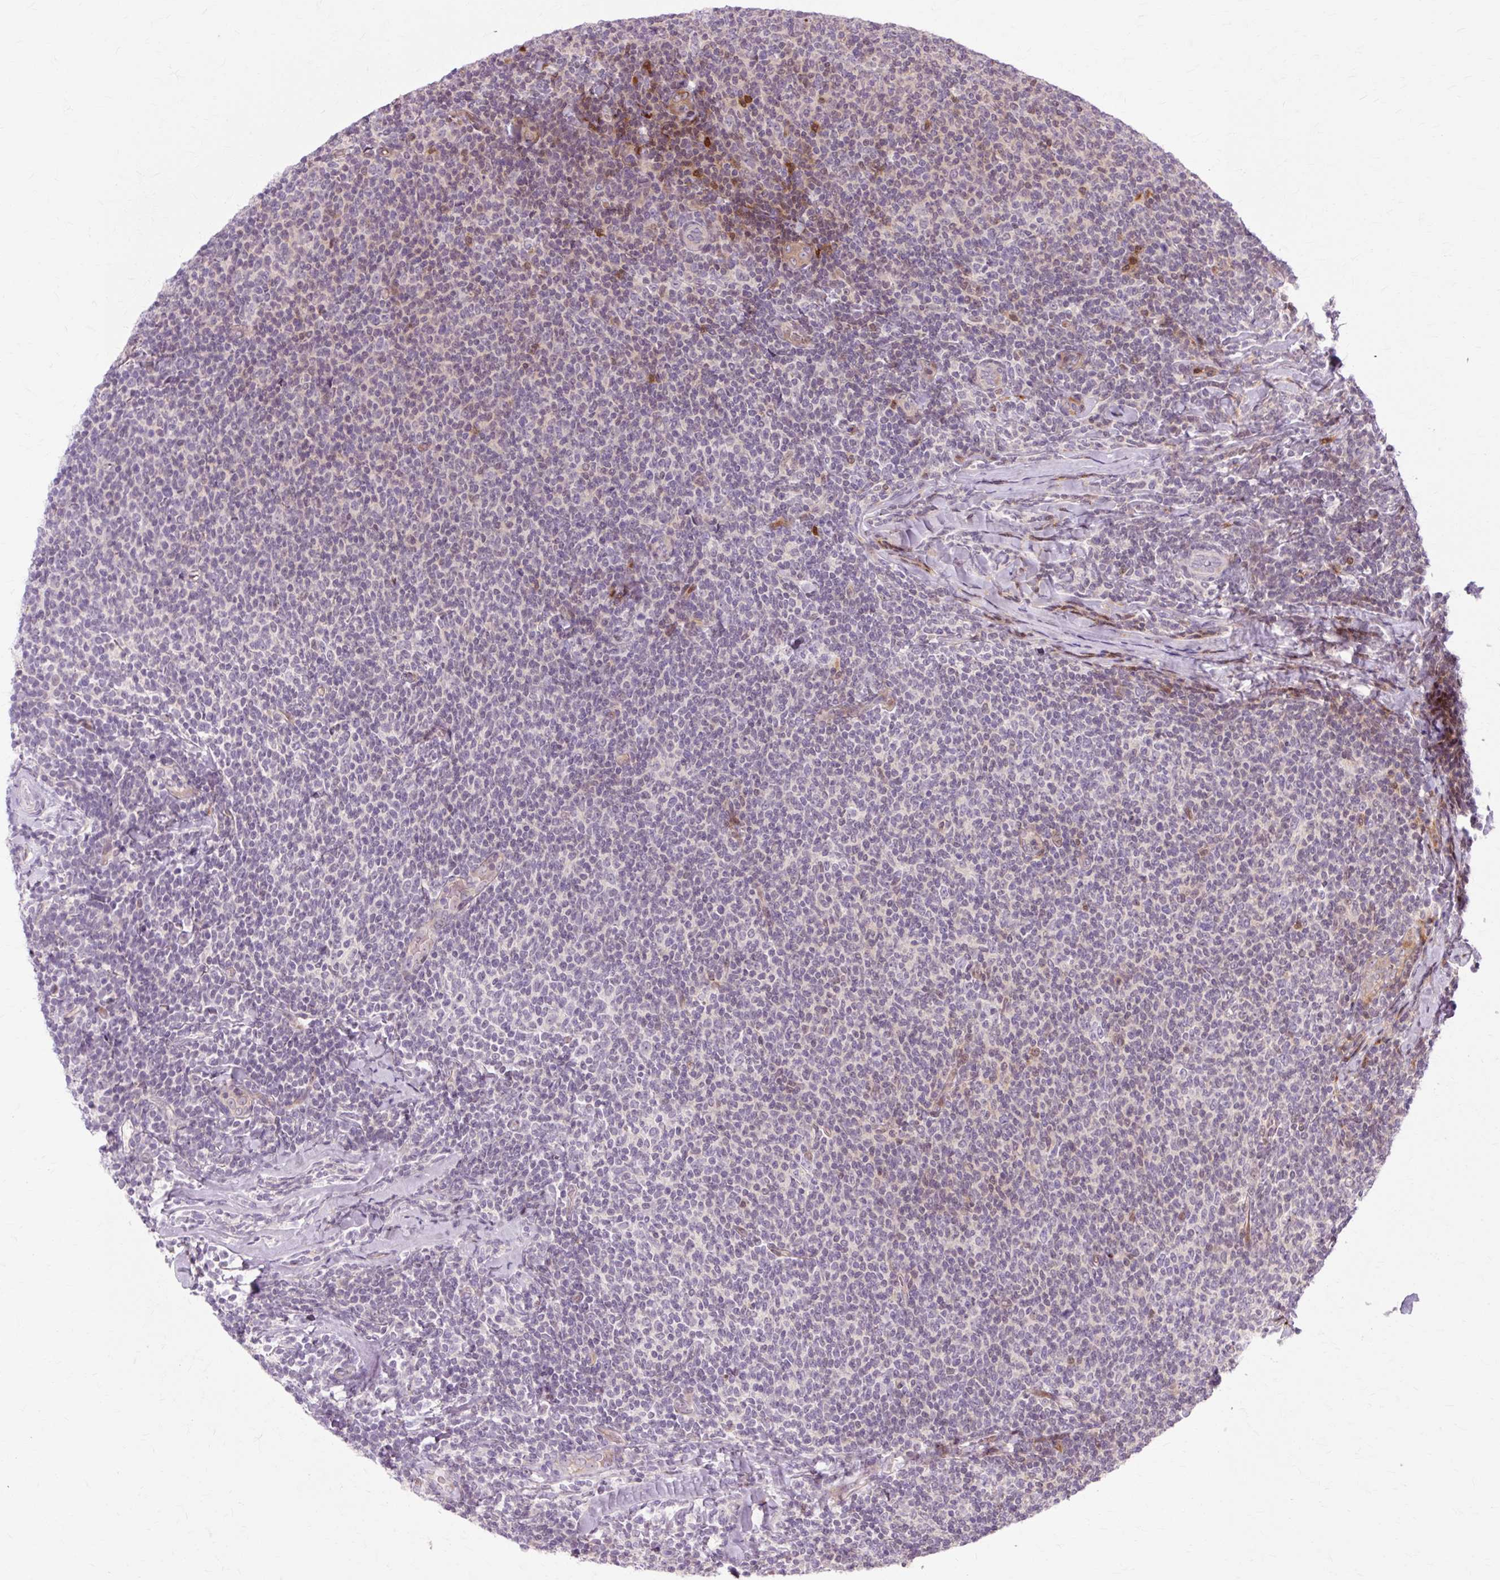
{"staining": {"intensity": "weak", "quantity": "<25%", "location": "nuclear"}, "tissue": "lymphoma", "cell_type": "Tumor cells", "image_type": "cancer", "snomed": [{"axis": "morphology", "description": "Malignant lymphoma, non-Hodgkin's type, Low grade"}, {"axis": "topography", "description": "Lymph node"}], "caption": "Lymphoma was stained to show a protein in brown. There is no significant staining in tumor cells.", "gene": "ZNF35", "patient": {"sex": "male", "age": 52}}